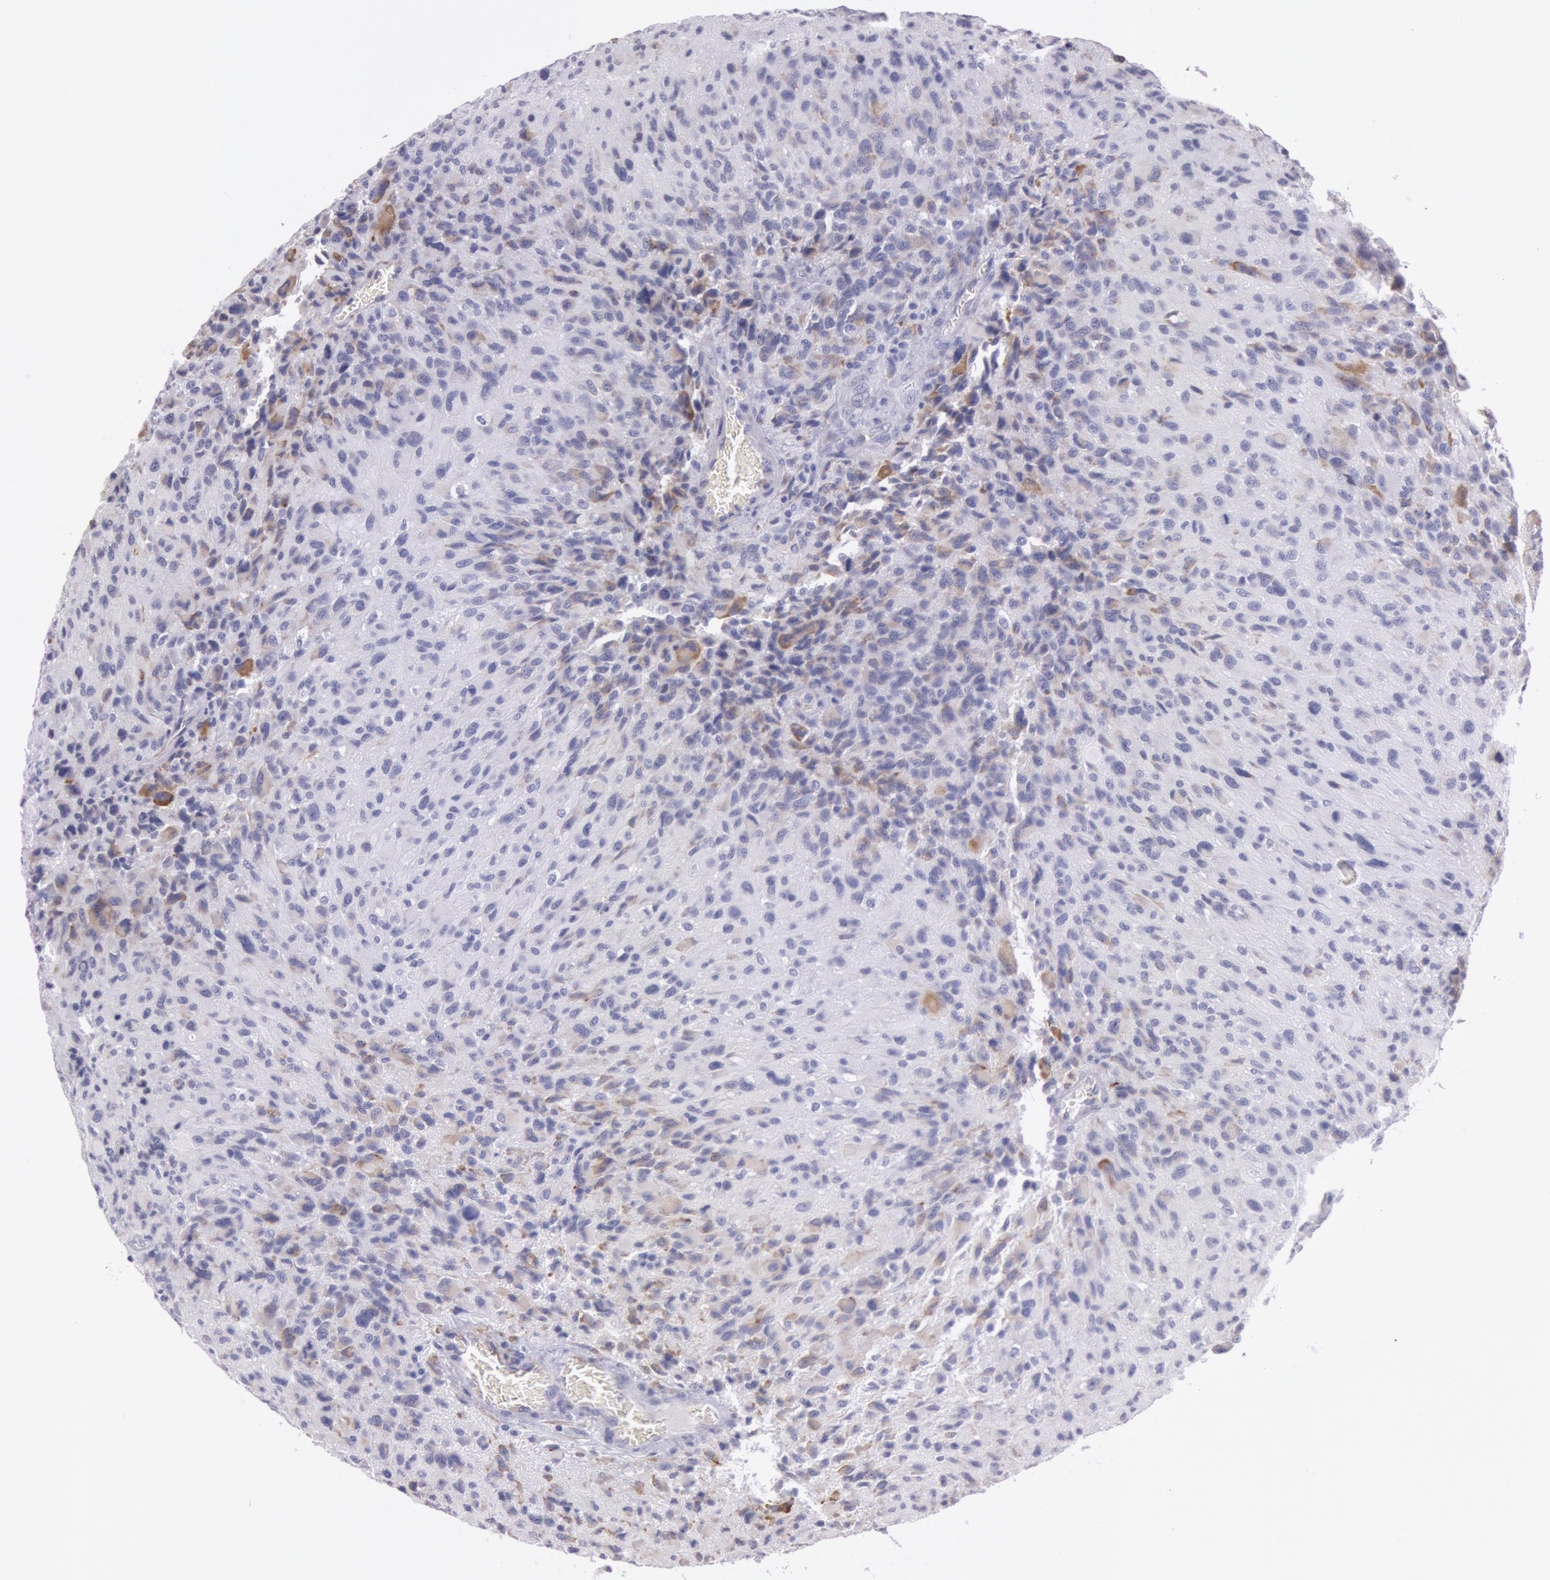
{"staining": {"intensity": "weak", "quantity": "<25%", "location": "cytoplasmic/membranous"}, "tissue": "glioma", "cell_type": "Tumor cells", "image_type": "cancer", "snomed": [{"axis": "morphology", "description": "Glioma, malignant, High grade"}, {"axis": "topography", "description": "Brain"}], "caption": "Protein analysis of glioma reveals no significant expression in tumor cells.", "gene": "CIDEB", "patient": {"sex": "male", "age": 69}}